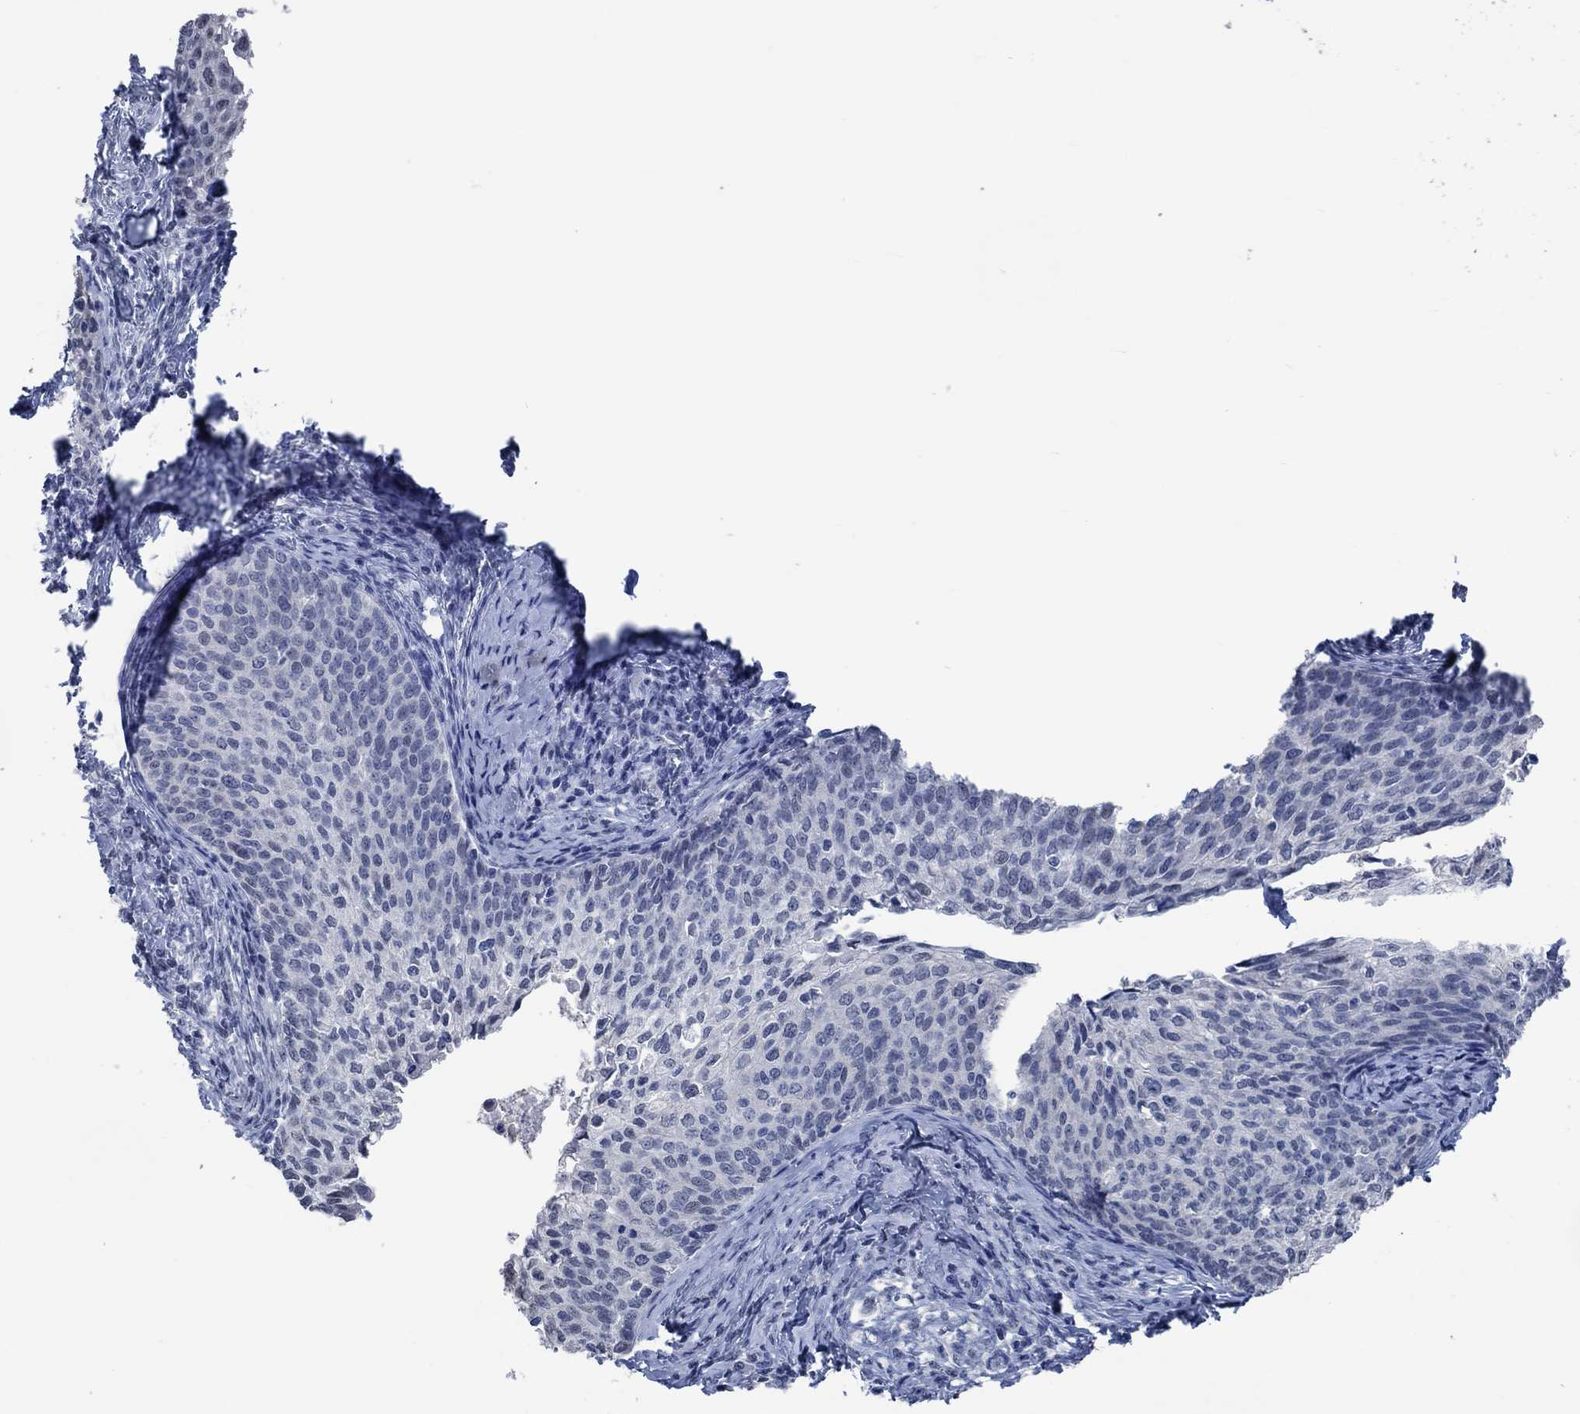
{"staining": {"intensity": "negative", "quantity": "none", "location": "none"}, "tissue": "cervical cancer", "cell_type": "Tumor cells", "image_type": "cancer", "snomed": [{"axis": "morphology", "description": "Squamous cell carcinoma, NOS"}, {"axis": "topography", "description": "Cervix"}], "caption": "Tumor cells show no significant protein positivity in cervical cancer.", "gene": "OBSCN", "patient": {"sex": "female", "age": 51}}